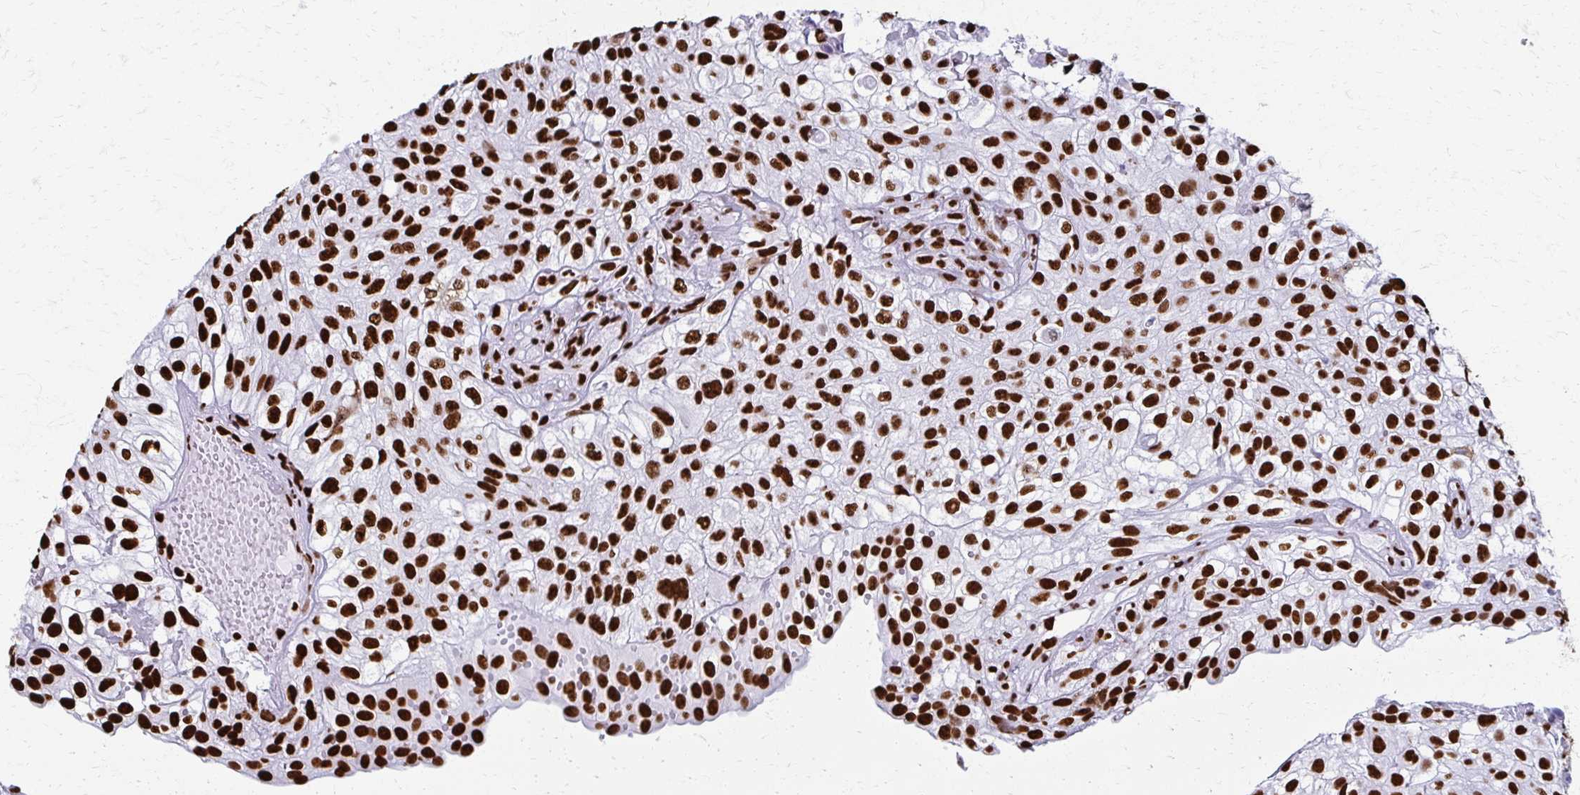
{"staining": {"intensity": "strong", "quantity": ">75%", "location": "nuclear"}, "tissue": "urothelial cancer", "cell_type": "Tumor cells", "image_type": "cancer", "snomed": [{"axis": "morphology", "description": "Urothelial carcinoma, High grade"}, {"axis": "topography", "description": "Urinary bladder"}], "caption": "This histopathology image displays IHC staining of human urothelial cancer, with high strong nuclear positivity in about >75% of tumor cells.", "gene": "NONO", "patient": {"sex": "male", "age": 56}}